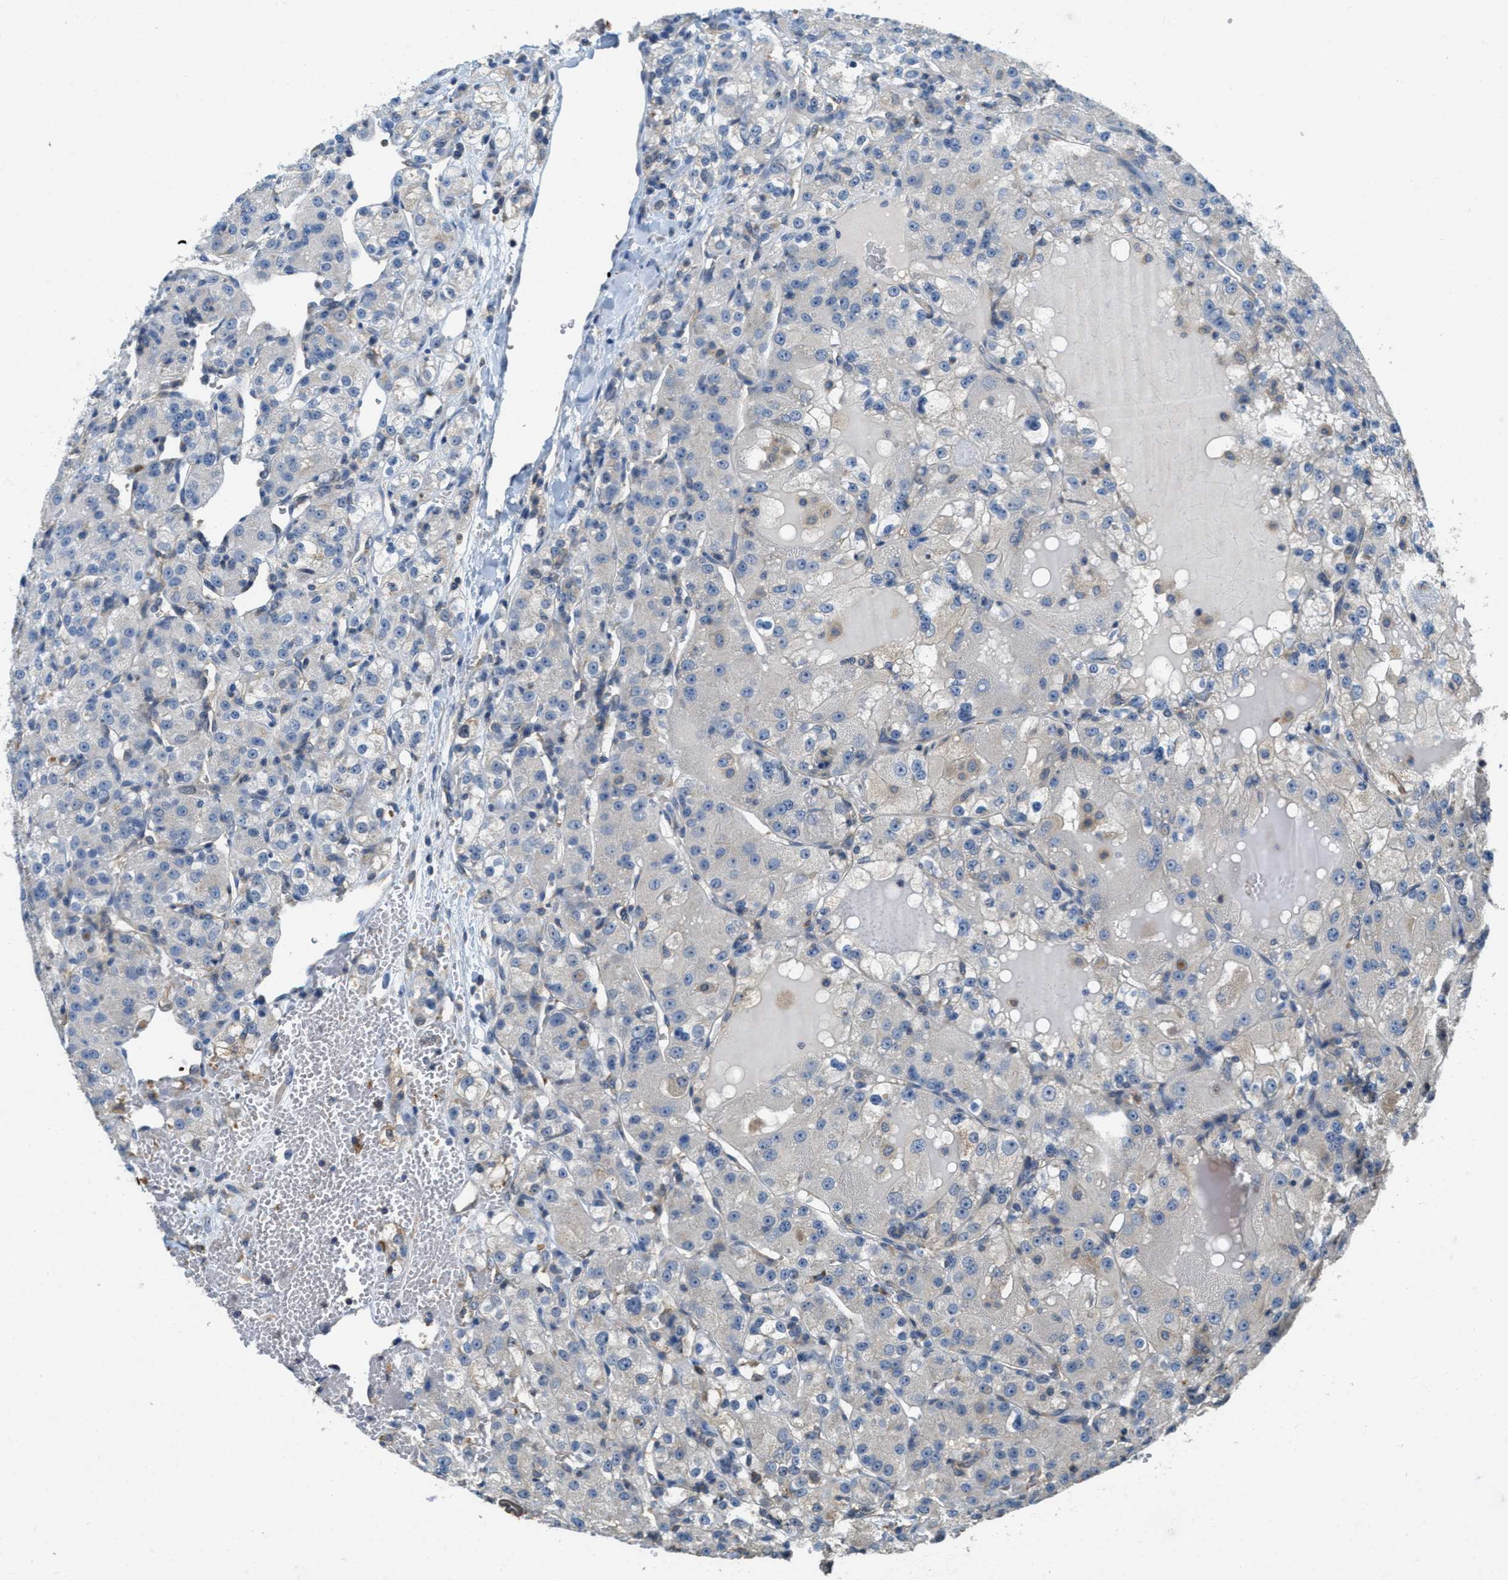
{"staining": {"intensity": "weak", "quantity": "<25%", "location": "cytoplasmic/membranous"}, "tissue": "renal cancer", "cell_type": "Tumor cells", "image_type": "cancer", "snomed": [{"axis": "morphology", "description": "Normal tissue, NOS"}, {"axis": "morphology", "description": "Adenocarcinoma, NOS"}, {"axis": "topography", "description": "Kidney"}], "caption": "Protein analysis of renal cancer (adenocarcinoma) exhibits no significant staining in tumor cells.", "gene": "DGKE", "patient": {"sex": "male", "age": 61}}